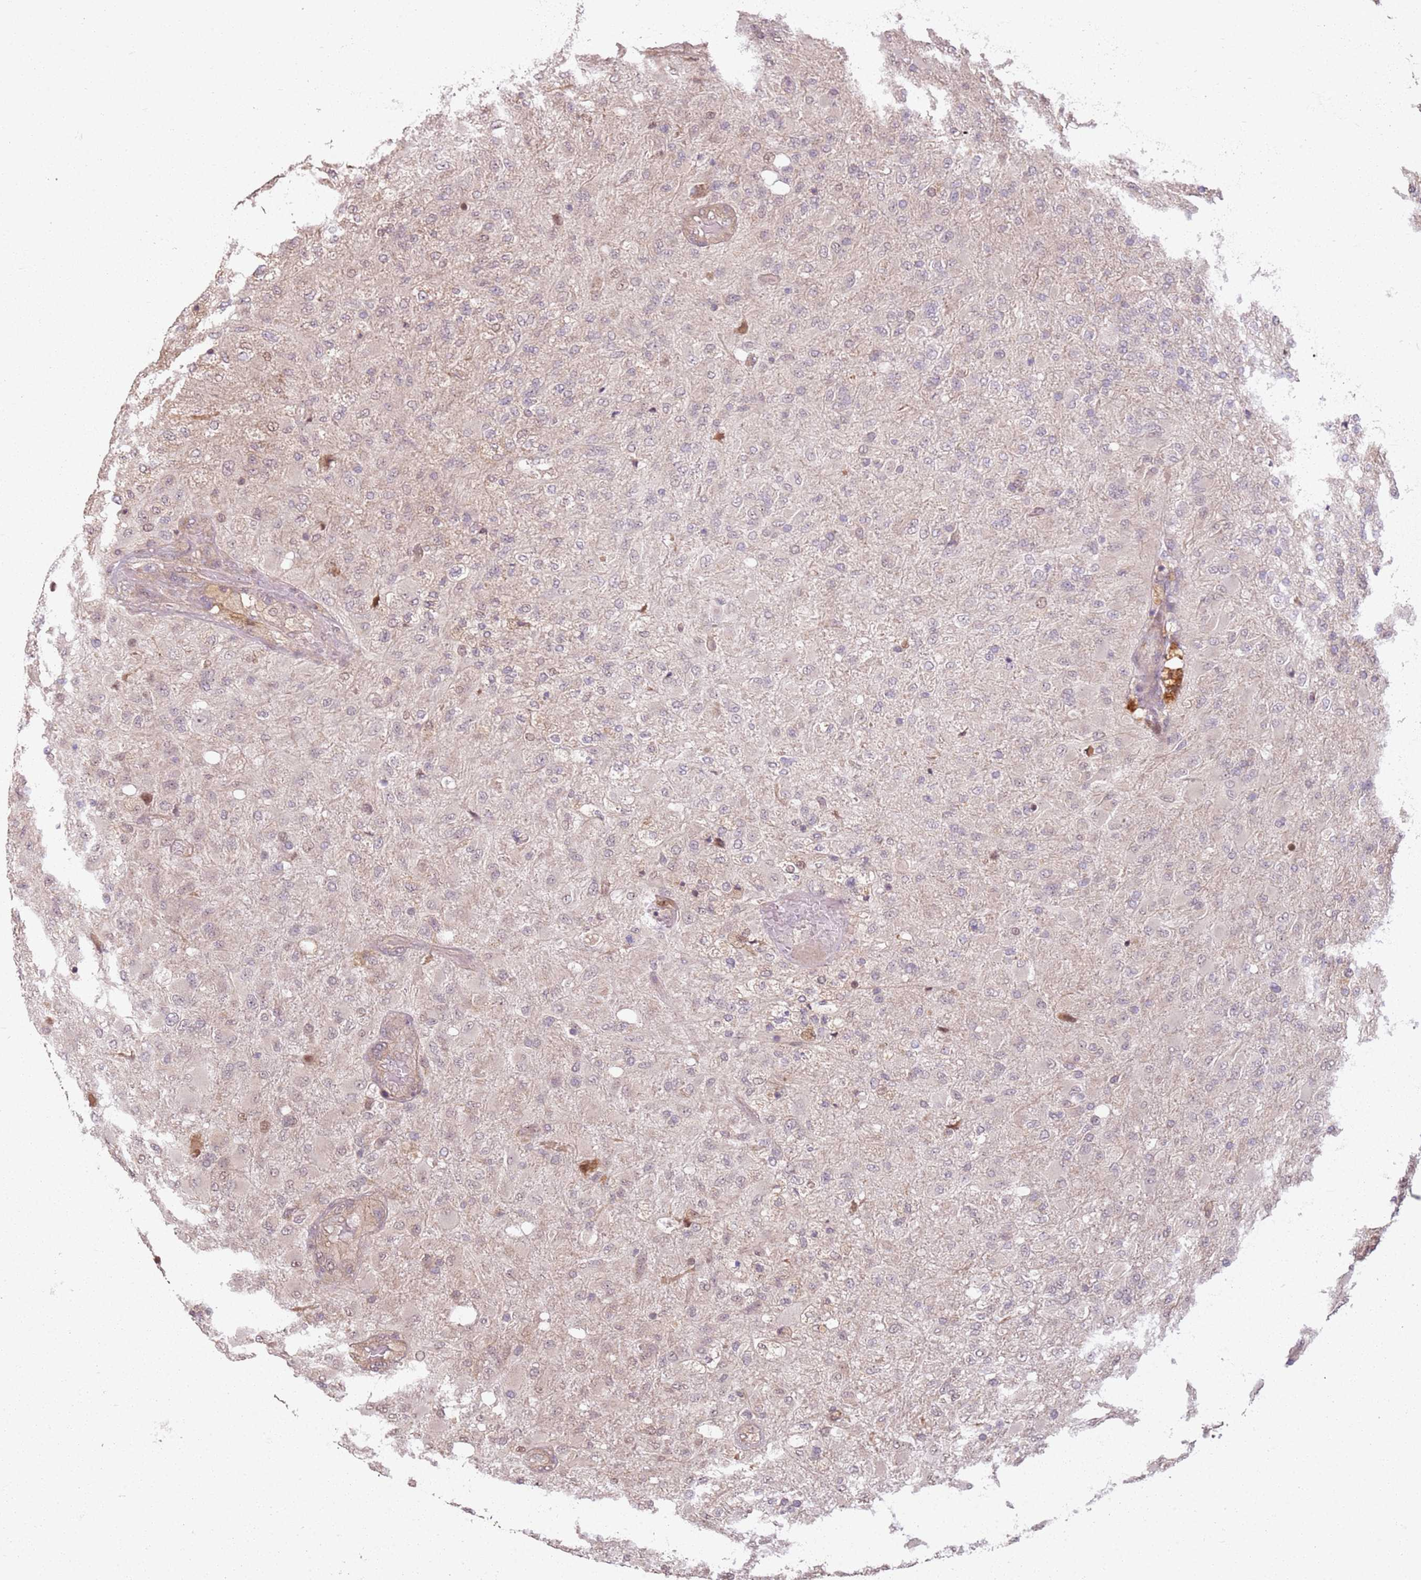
{"staining": {"intensity": "negative", "quantity": "none", "location": "none"}, "tissue": "glioma", "cell_type": "Tumor cells", "image_type": "cancer", "snomed": [{"axis": "morphology", "description": "Glioma, malignant, Low grade"}, {"axis": "topography", "description": "Brain"}], "caption": "DAB immunohistochemical staining of glioma exhibits no significant expression in tumor cells.", "gene": "CHURC1", "patient": {"sex": "male", "age": 65}}